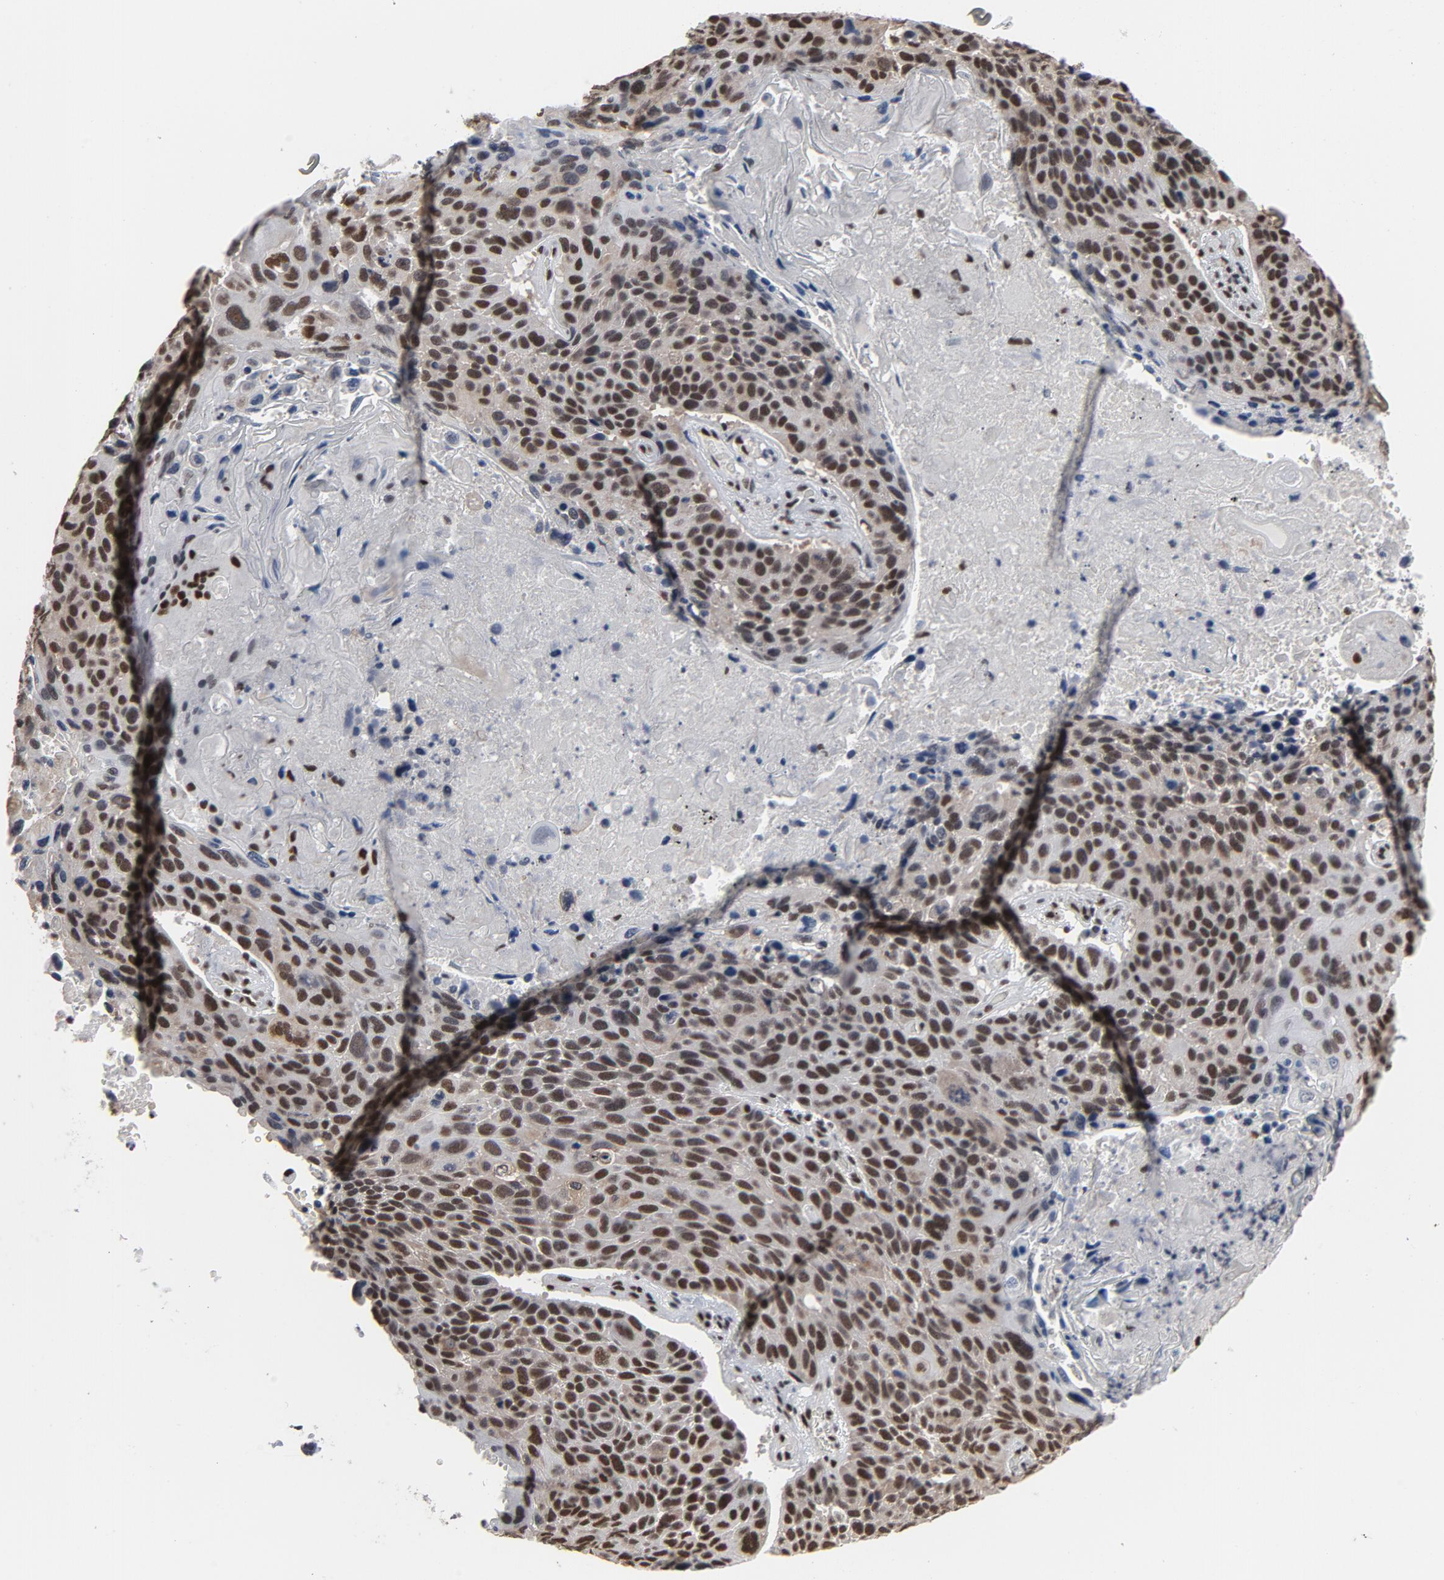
{"staining": {"intensity": "moderate", "quantity": ">75%", "location": "nuclear"}, "tissue": "lung cancer", "cell_type": "Tumor cells", "image_type": "cancer", "snomed": [{"axis": "morphology", "description": "Squamous cell carcinoma, NOS"}, {"axis": "topography", "description": "Lung"}], "caption": "Immunohistochemical staining of human lung cancer demonstrates moderate nuclear protein positivity in approximately >75% of tumor cells. The protein of interest is shown in brown color, while the nuclei are stained blue.", "gene": "MRE11", "patient": {"sex": "male", "age": 68}}